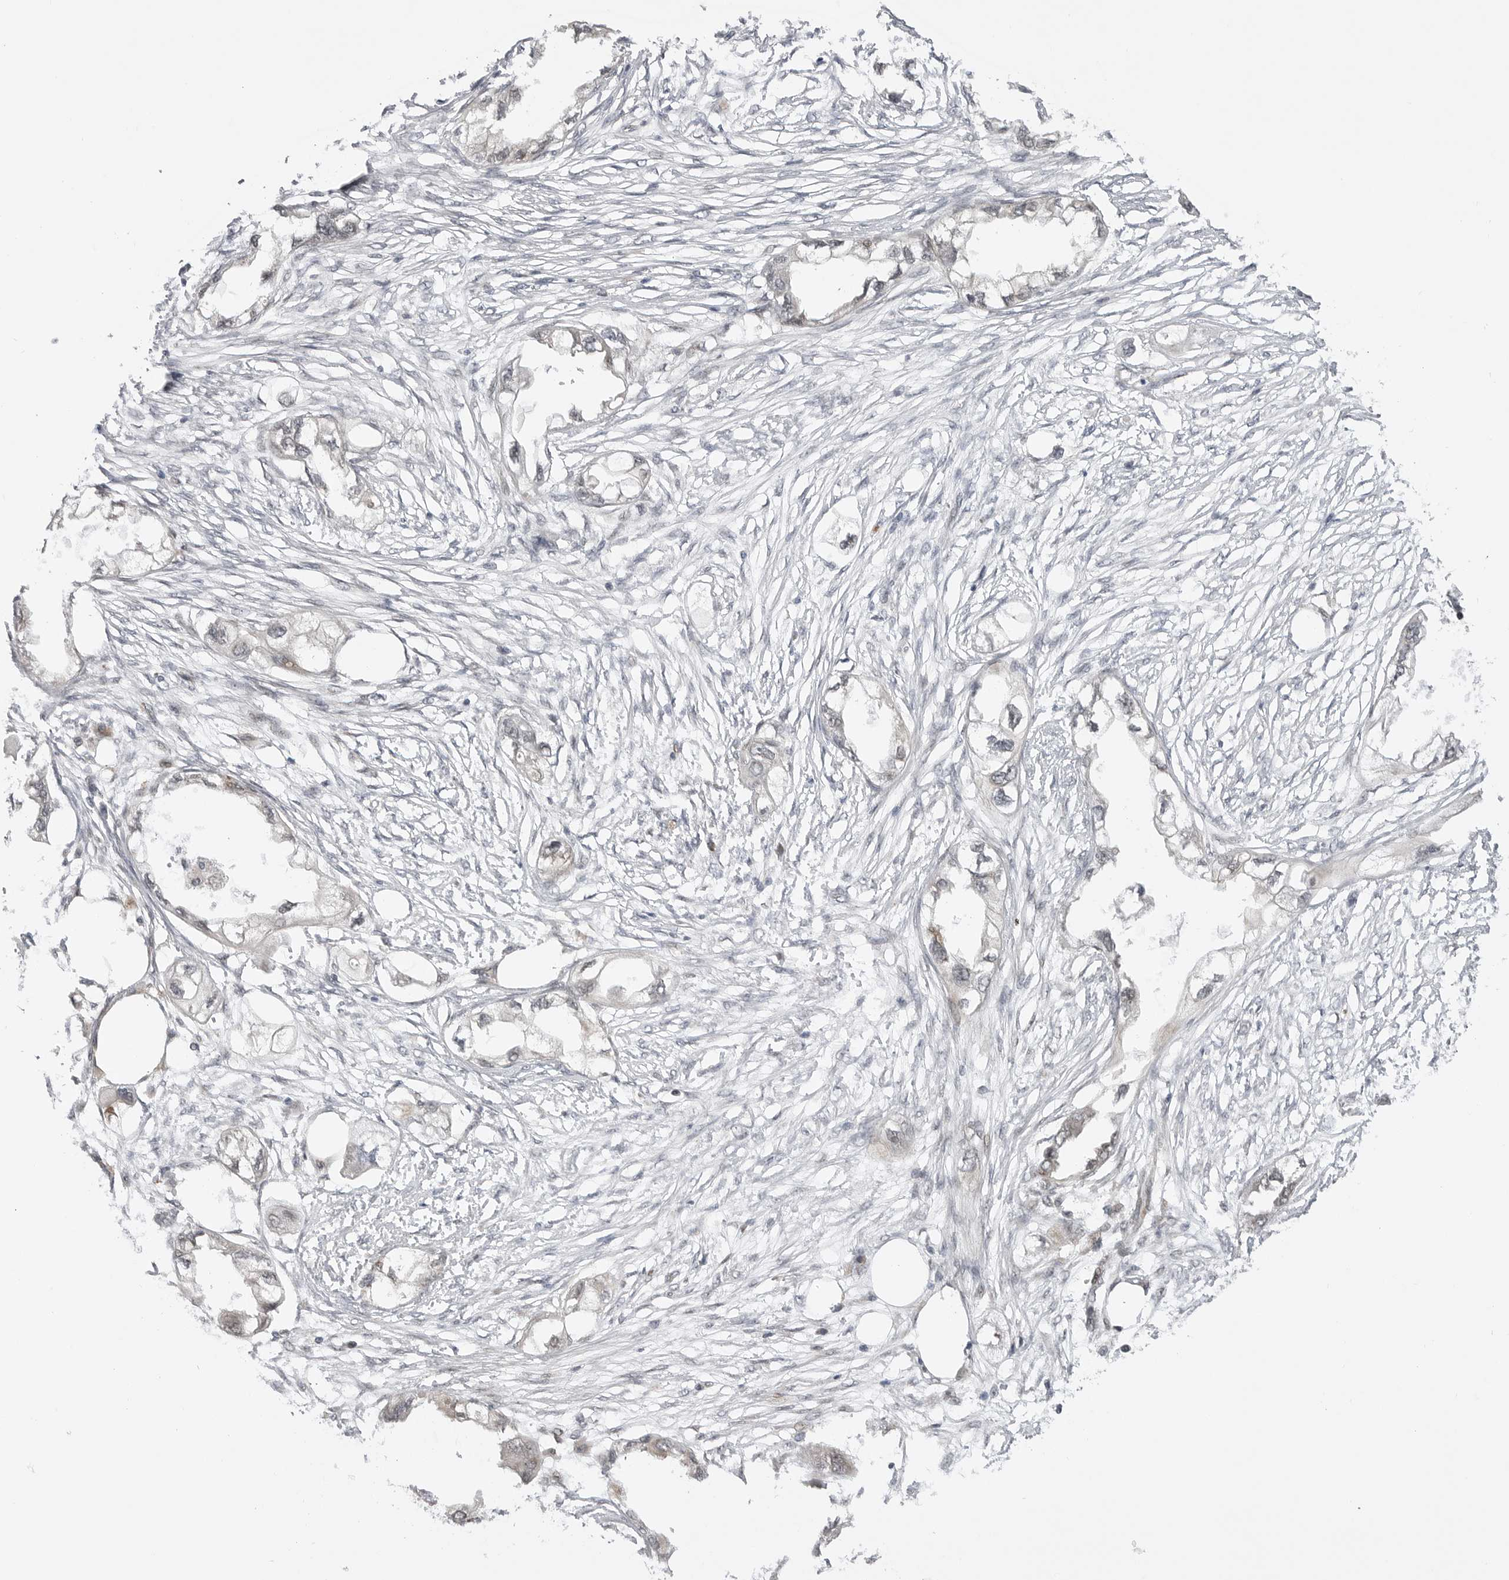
{"staining": {"intensity": "negative", "quantity": "none", "location": "none"}, "tissue": "endometrial cancer", "cell_type": "Tumor cells", "image_type": "cancer", "snomed": [{"axis": "morphology", "description": "Adenocarcinoma, NOS"}, {"axis": "morphology", "description": "Adenocarcinoma, metastatic, NOS"}, {"axis": "topography", "description": "Adipose tissue"}, {"axis": "topography", "description": "Endometrium"}], "caption": "An immunohistochemistry (IHC) image of adenocarcinoma (endometrial) is shown. There is no staining in tumor cells of adenocarcinoma (endometrial).", "gene": "GGT6", "patient": {"sex": "female", "age": 67}}